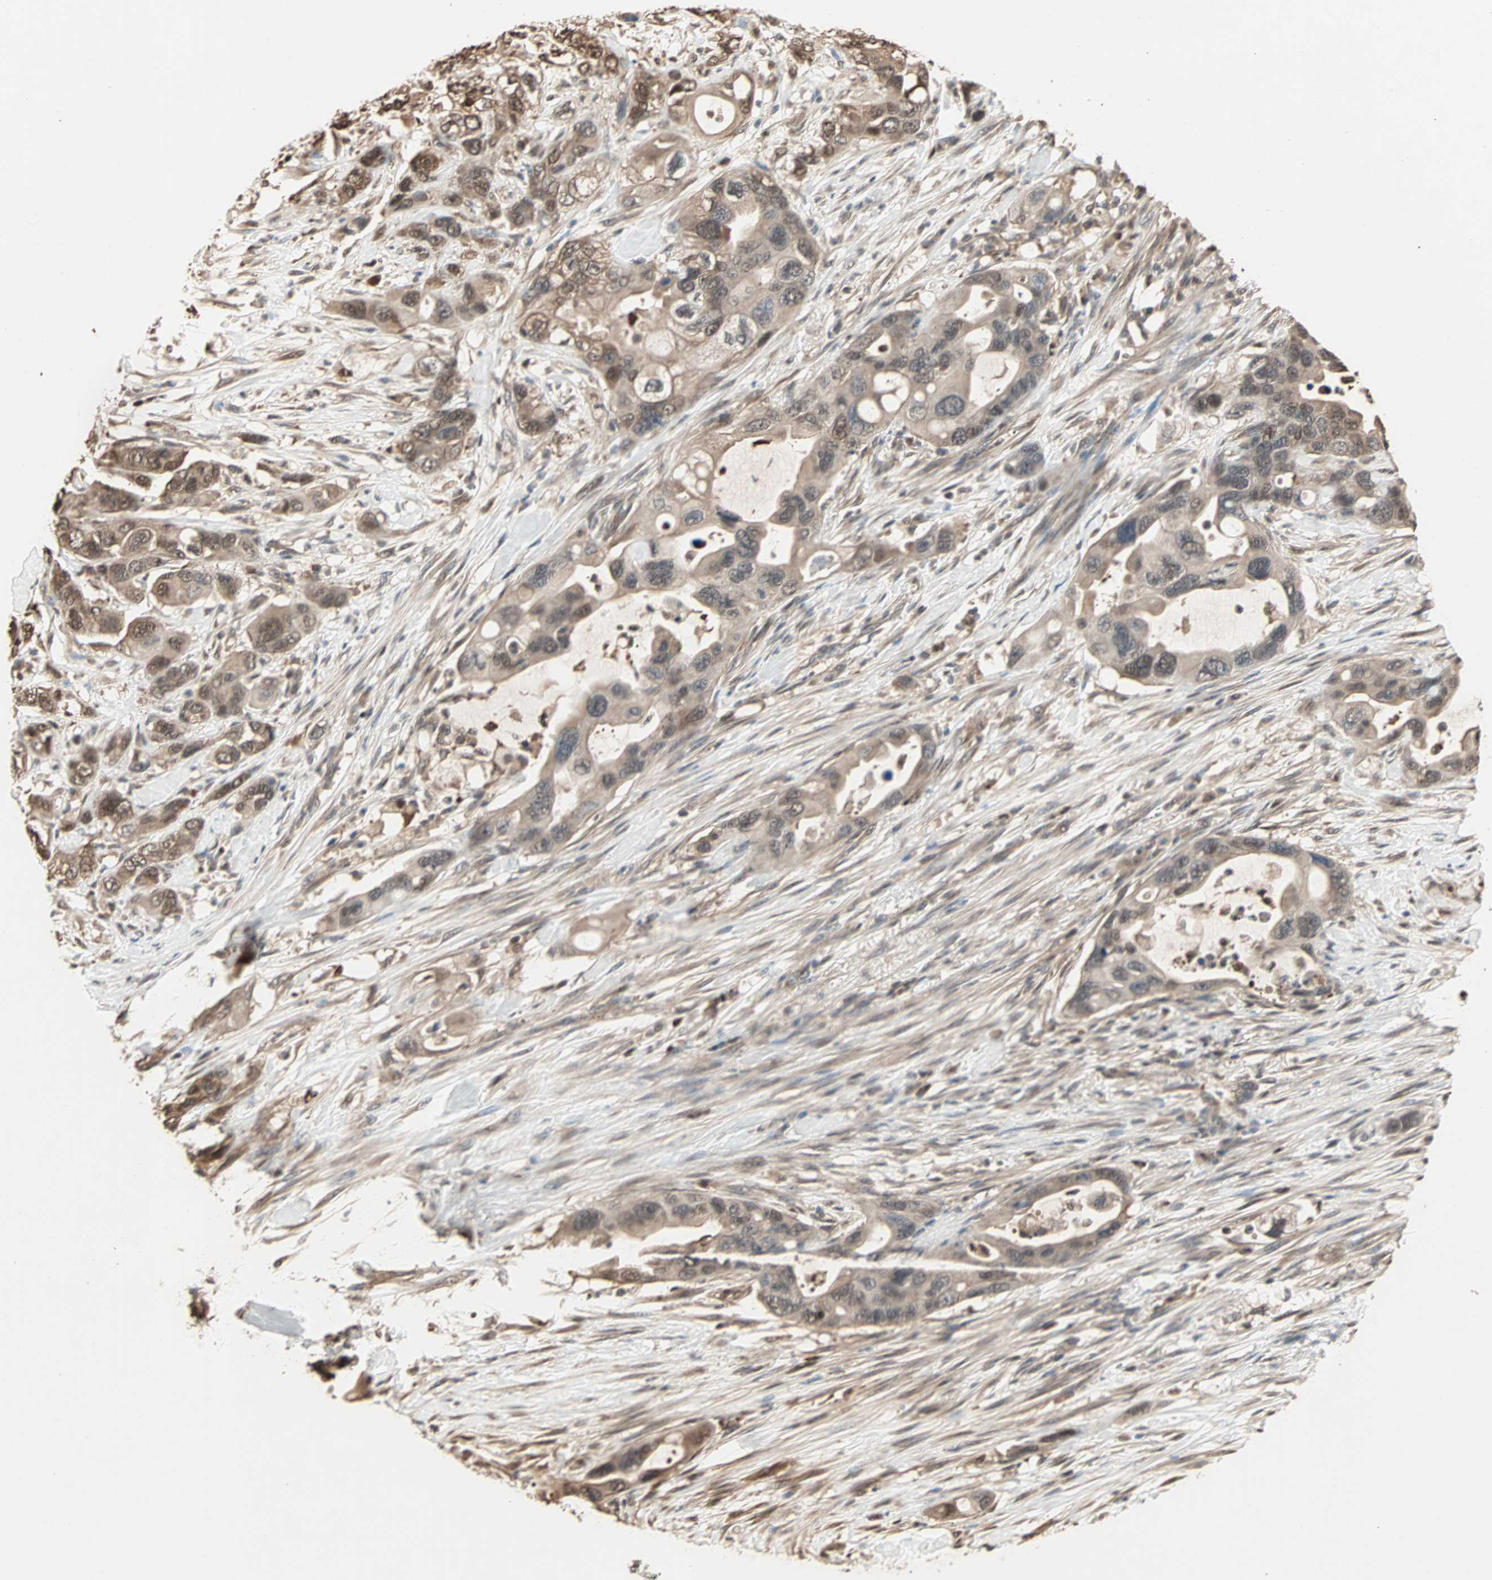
{"staining": {"intensity": "moderate", "quantity": ">75%", "location": "cytoplasmic/membranous,nuclear"}, "tissue": "pancreatic cancer", "cell_type": "Tumor cells", "image_type": "cancer", "snomed": [{"axis": "morphology", "description": "Adenocarcinoma, NOS"}, {"axis": "topography", "description": "Pancreas"}], "caption": "Pancreatic cancer (adenocarcinoma) stained with immunohistochemistry (IHC) shows moderate cytoplasmic/membranous and nuclear expression in about >75% of tumor cells.", "gene": "DRG2", "patient": {"sex": "female", "age": 71}}